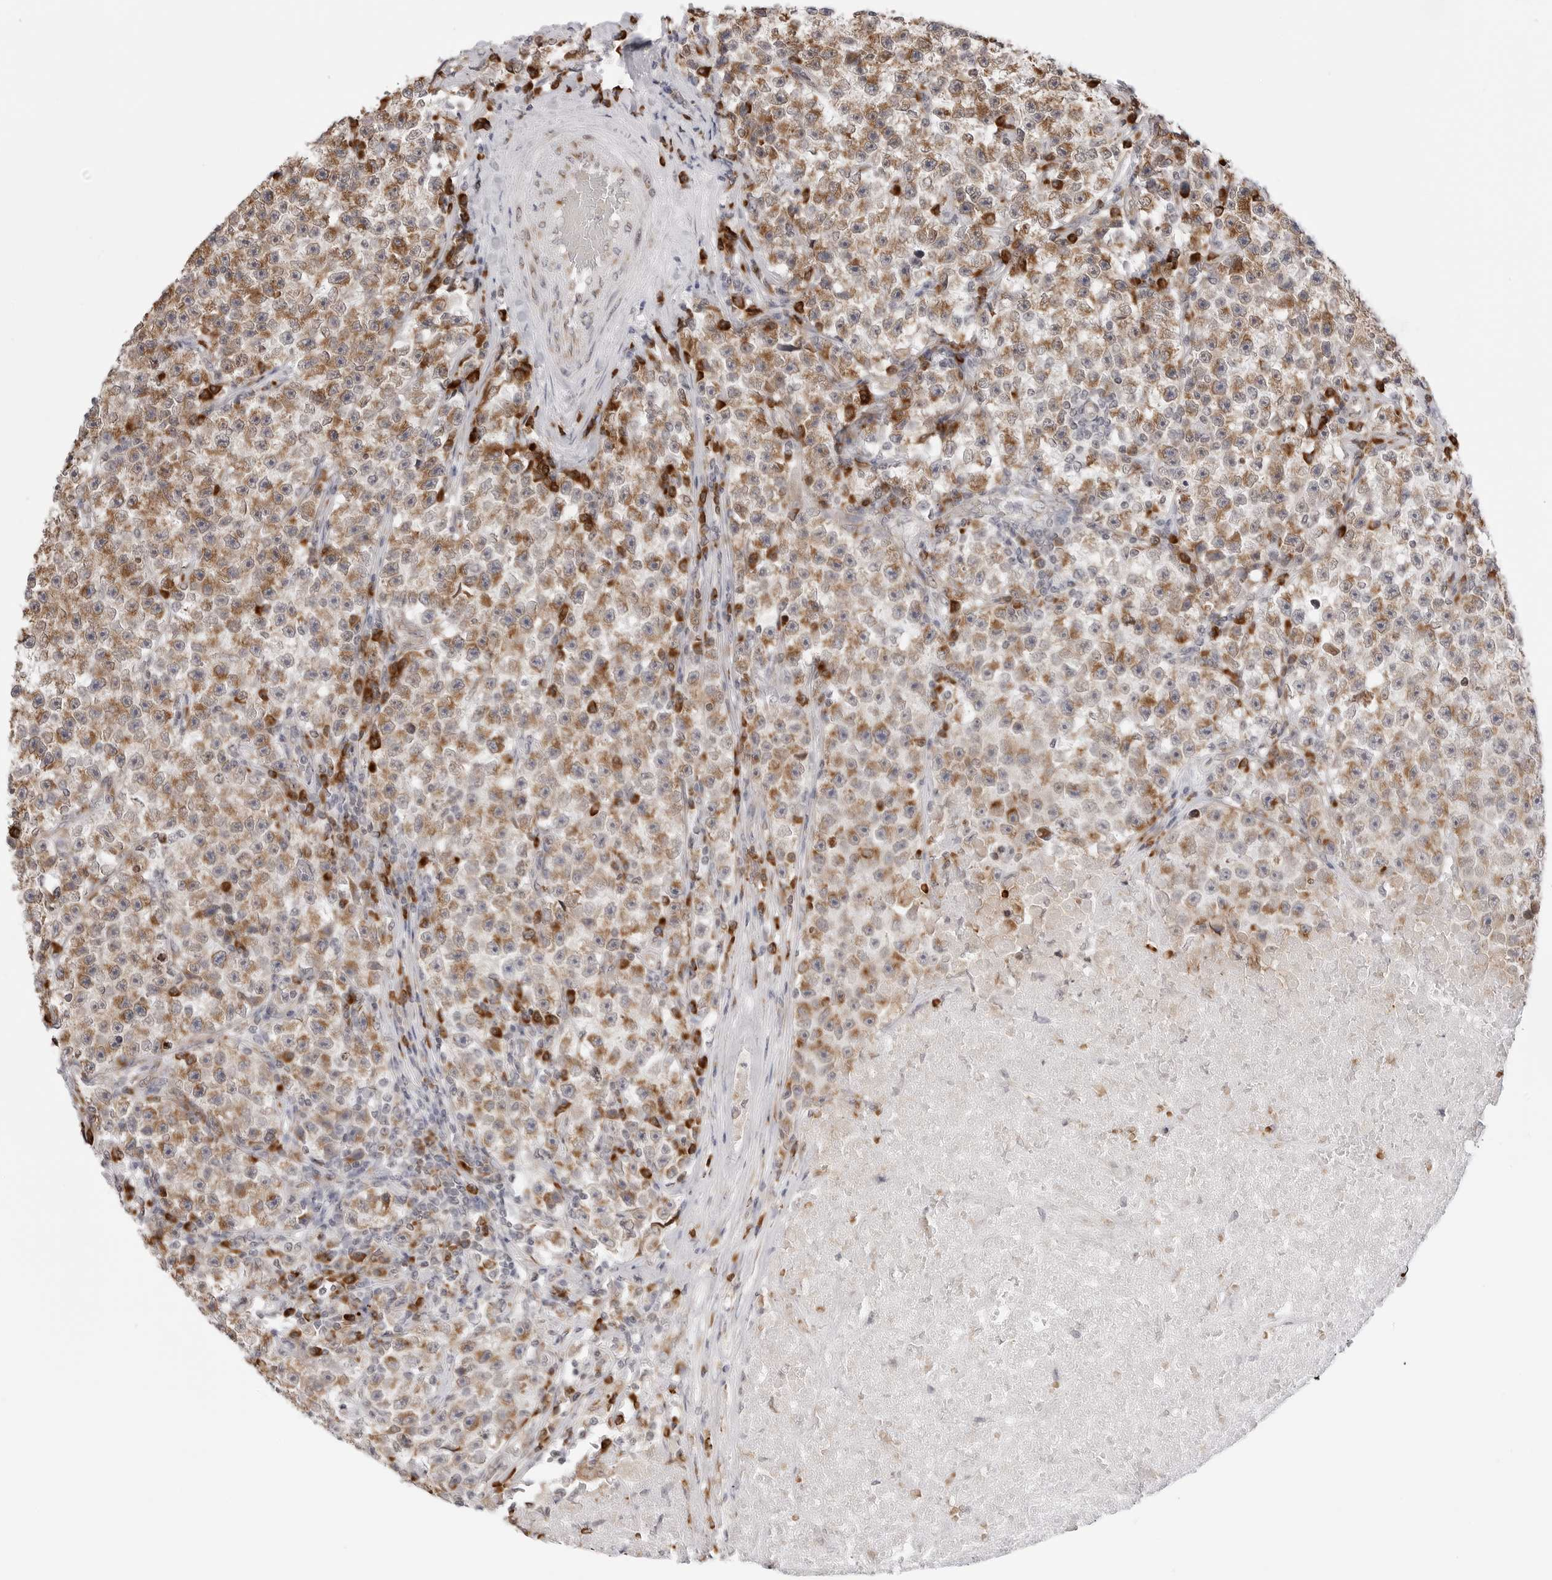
{"staining": {"intensity": "moderate", "quantity": ">75%", "location": "cytoplasmic/membranous"}, "tissue": "testis cancer", "cell_type": "Tumor cells", "image_type": "cancer", "snomed": [{"axis": "morphology", "description": "Seminoma, NOS"}, {"axis": "topography", "description": "Testis"}], "caption": "A high-resolution image shows immunohistochemistry (IHC) staining of seminoma (testis), which displays moderate cytoplasmic/membranous staining in approximately >75% of tumor cells.", "gene": "RPN1", "patient": {"sex": "male", "age": 22}}